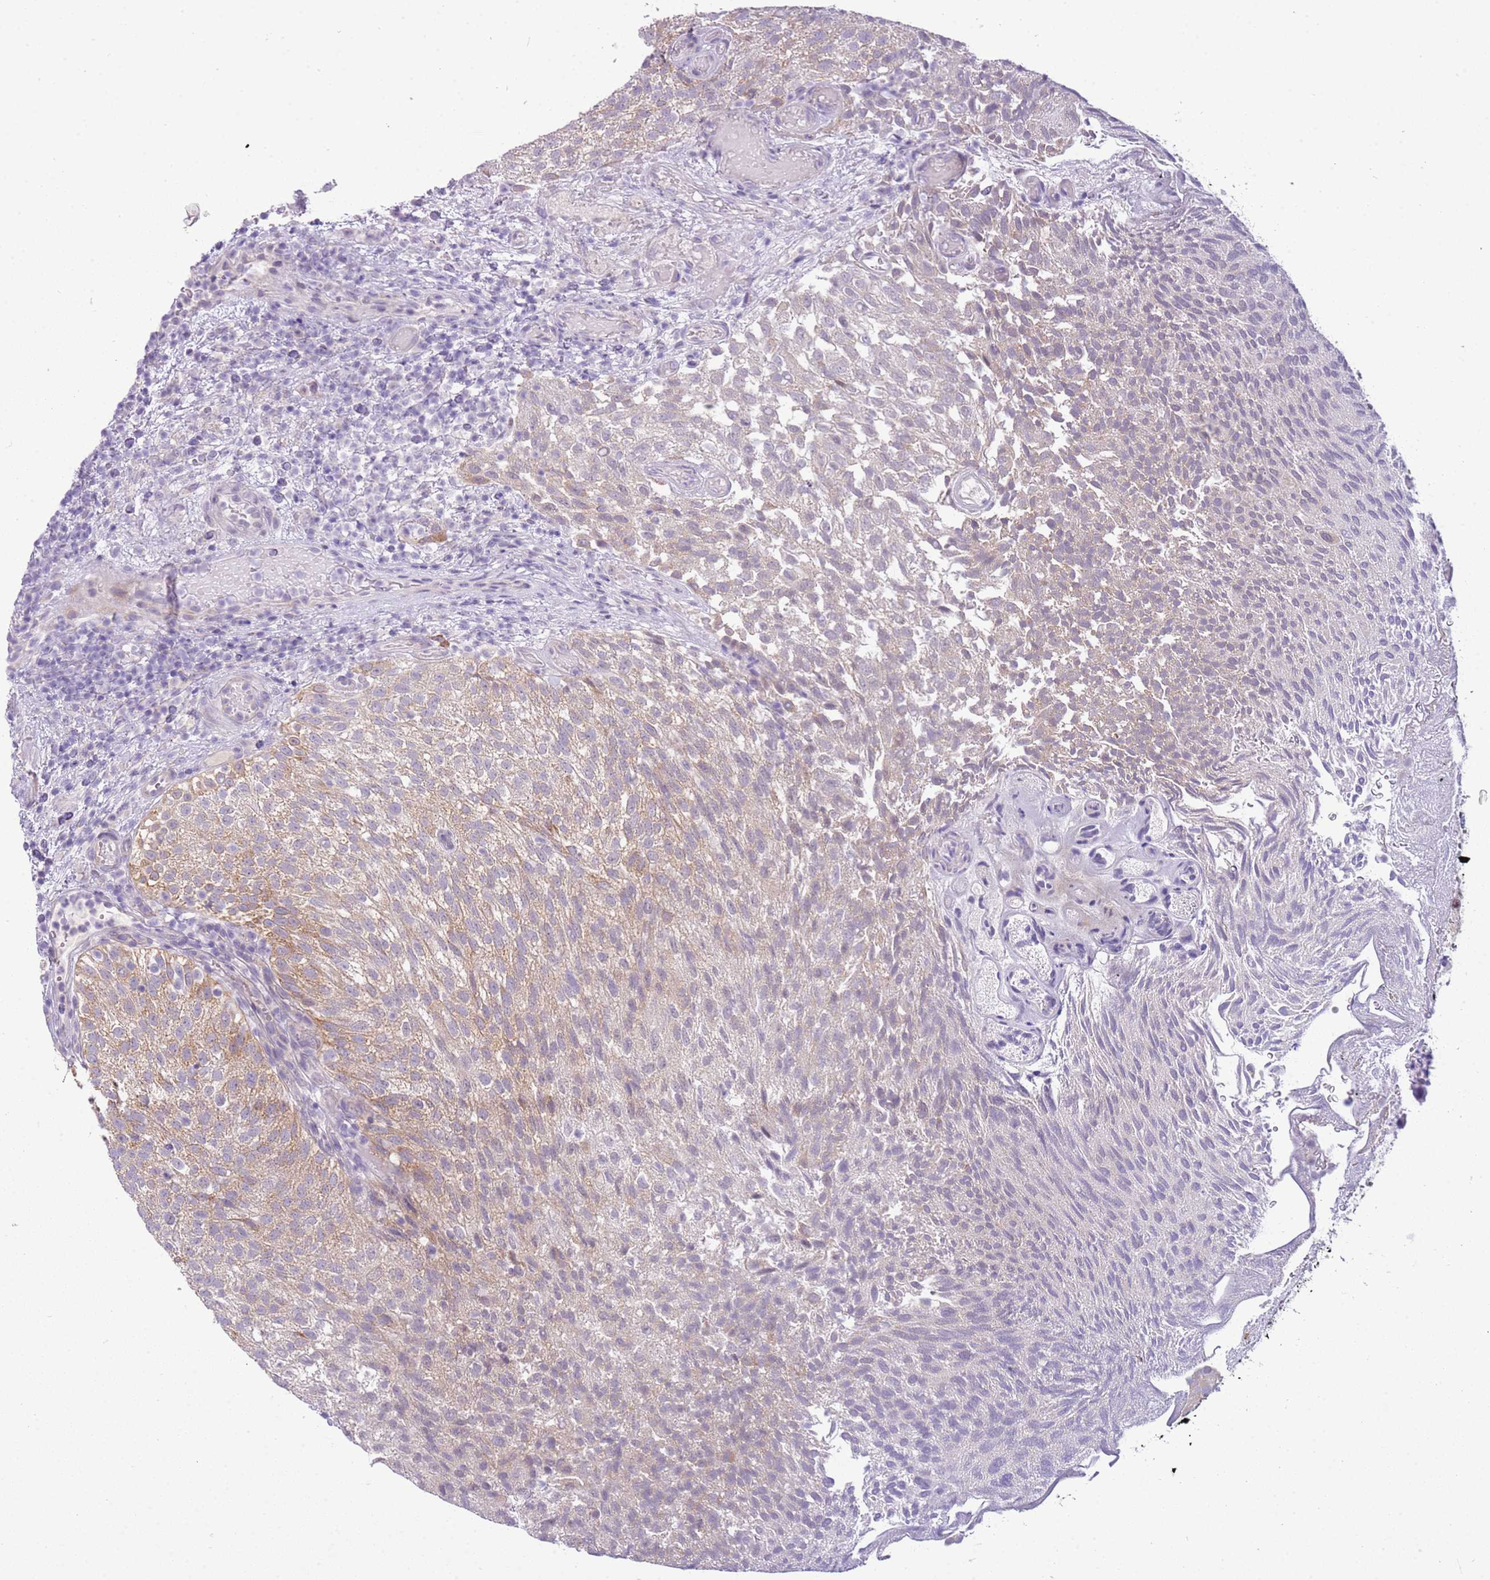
{"staining": {"intensity": "weak", "quantity": "25%-75%", "location": "cytoplasmic/membranous"}, "tissue": "urothelial cancer", "cell_type": "Tumor cells", "image_type": "cancer", "snomed": [{"axis": "morphology", "description": "Urothelial carcinoma, Low grade"}, {"axis": "topography", "description": "Urinary bladder"}], "caption": "Immunohistochemical staining of human urothelial cancer demonstrates low levels of weak cytoplasmic/membranous protein expression in about 25%-75% of tumor cells.", "gene": "FAM120C", "patient": {"sex": "male", "age": 78}}